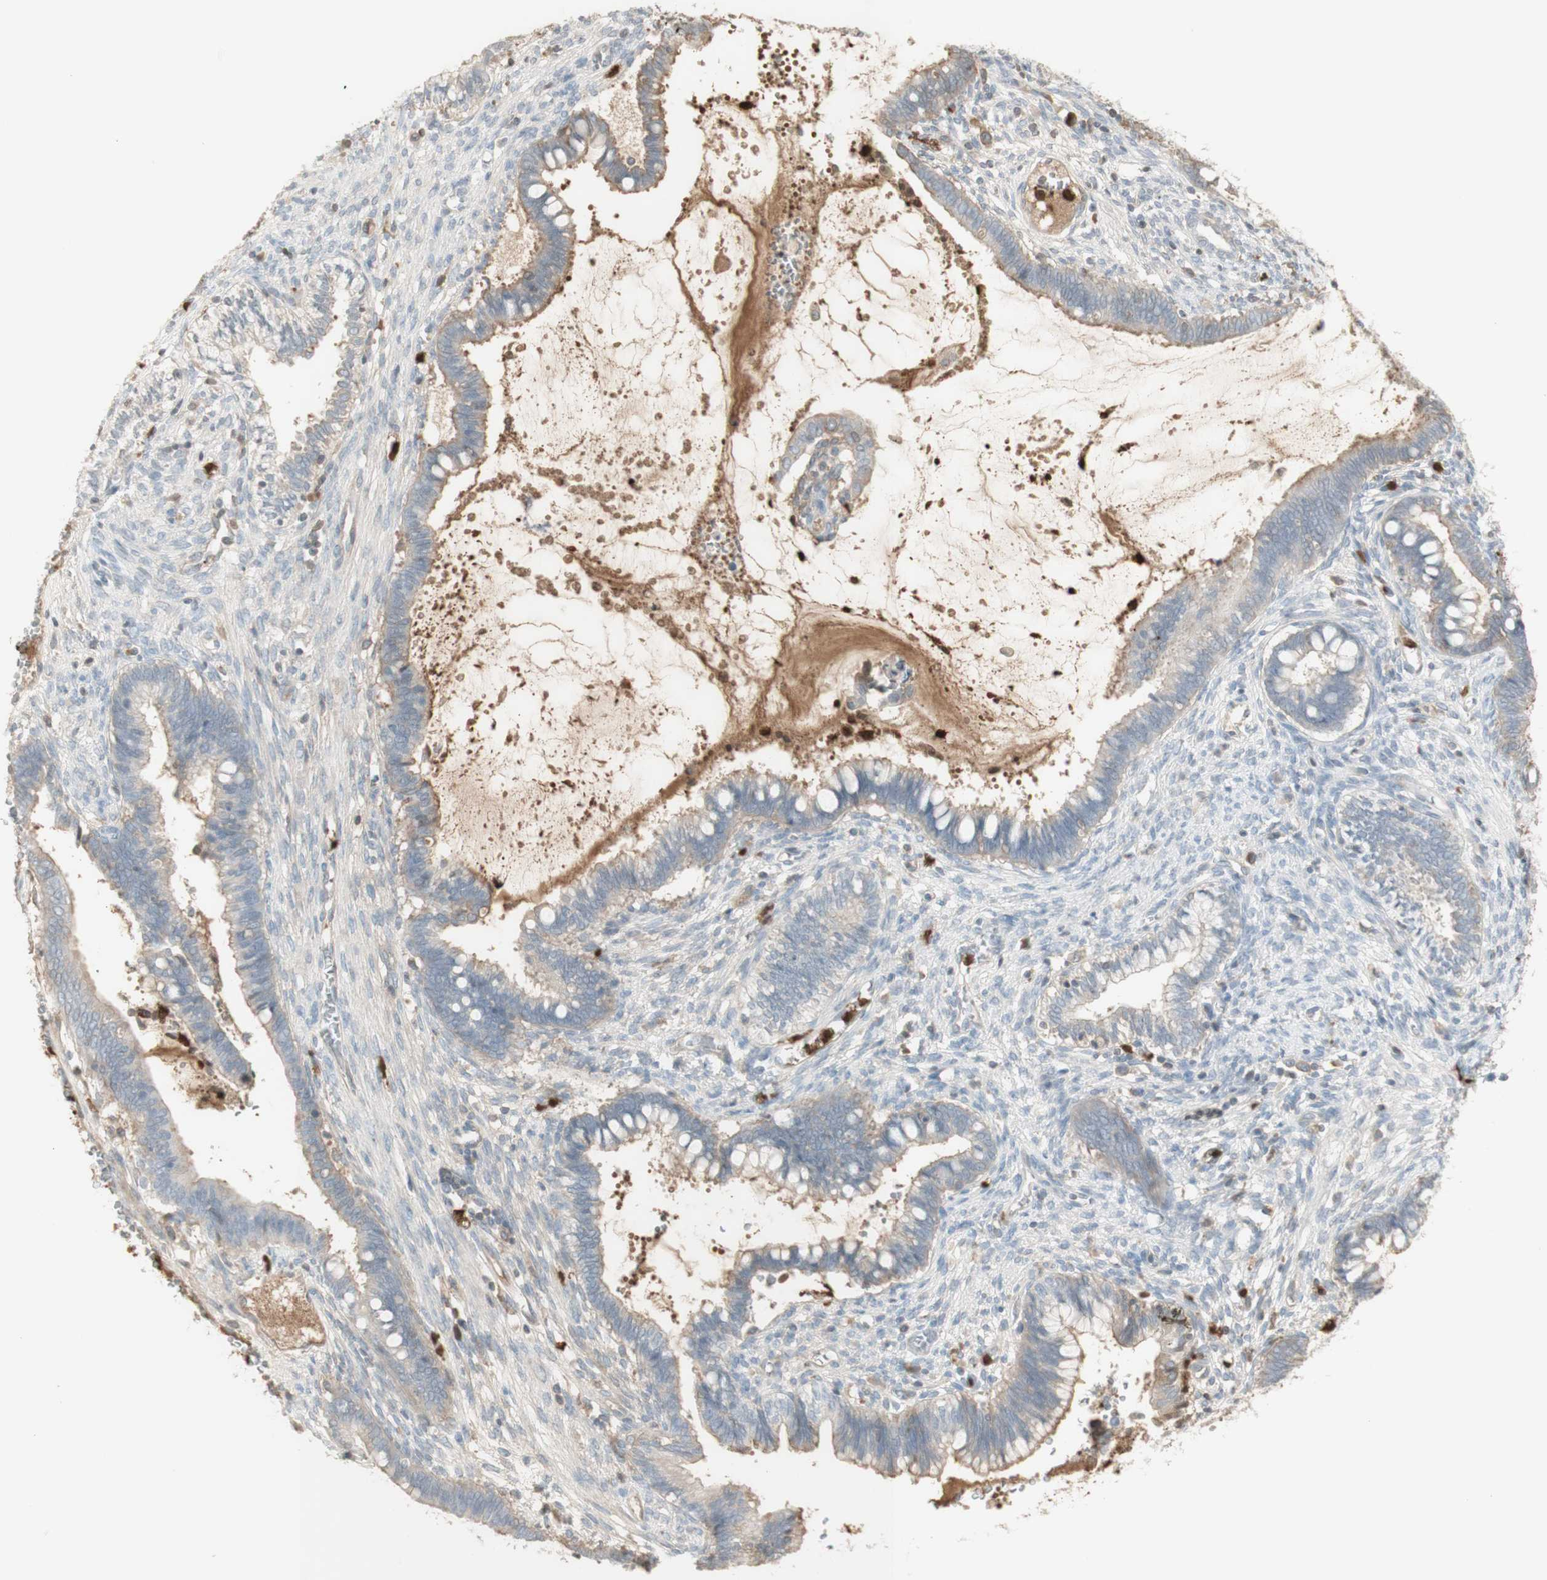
{"staining": {"intensity": "weak", "quantity": "25%-75%", "location": "cytoplasmic/membranous"}, "tissue": "cervical cancer", "cell_type": "Tumor cells", "image_type": "cancer", "snomed": [{"axis": "morphology", "description": "Adenocarcinoma, NOS"}, {"axis": "topography", "description": "Cervix"}], "caption": "This is a micrograph of immunohistochemistry staining of cervical adenocarcinoma, which shows weak staining in the cytoplasmic/membranous of tumor cells.", "gene": "NID1", "patient": {"sex": "female", "age": 44}}